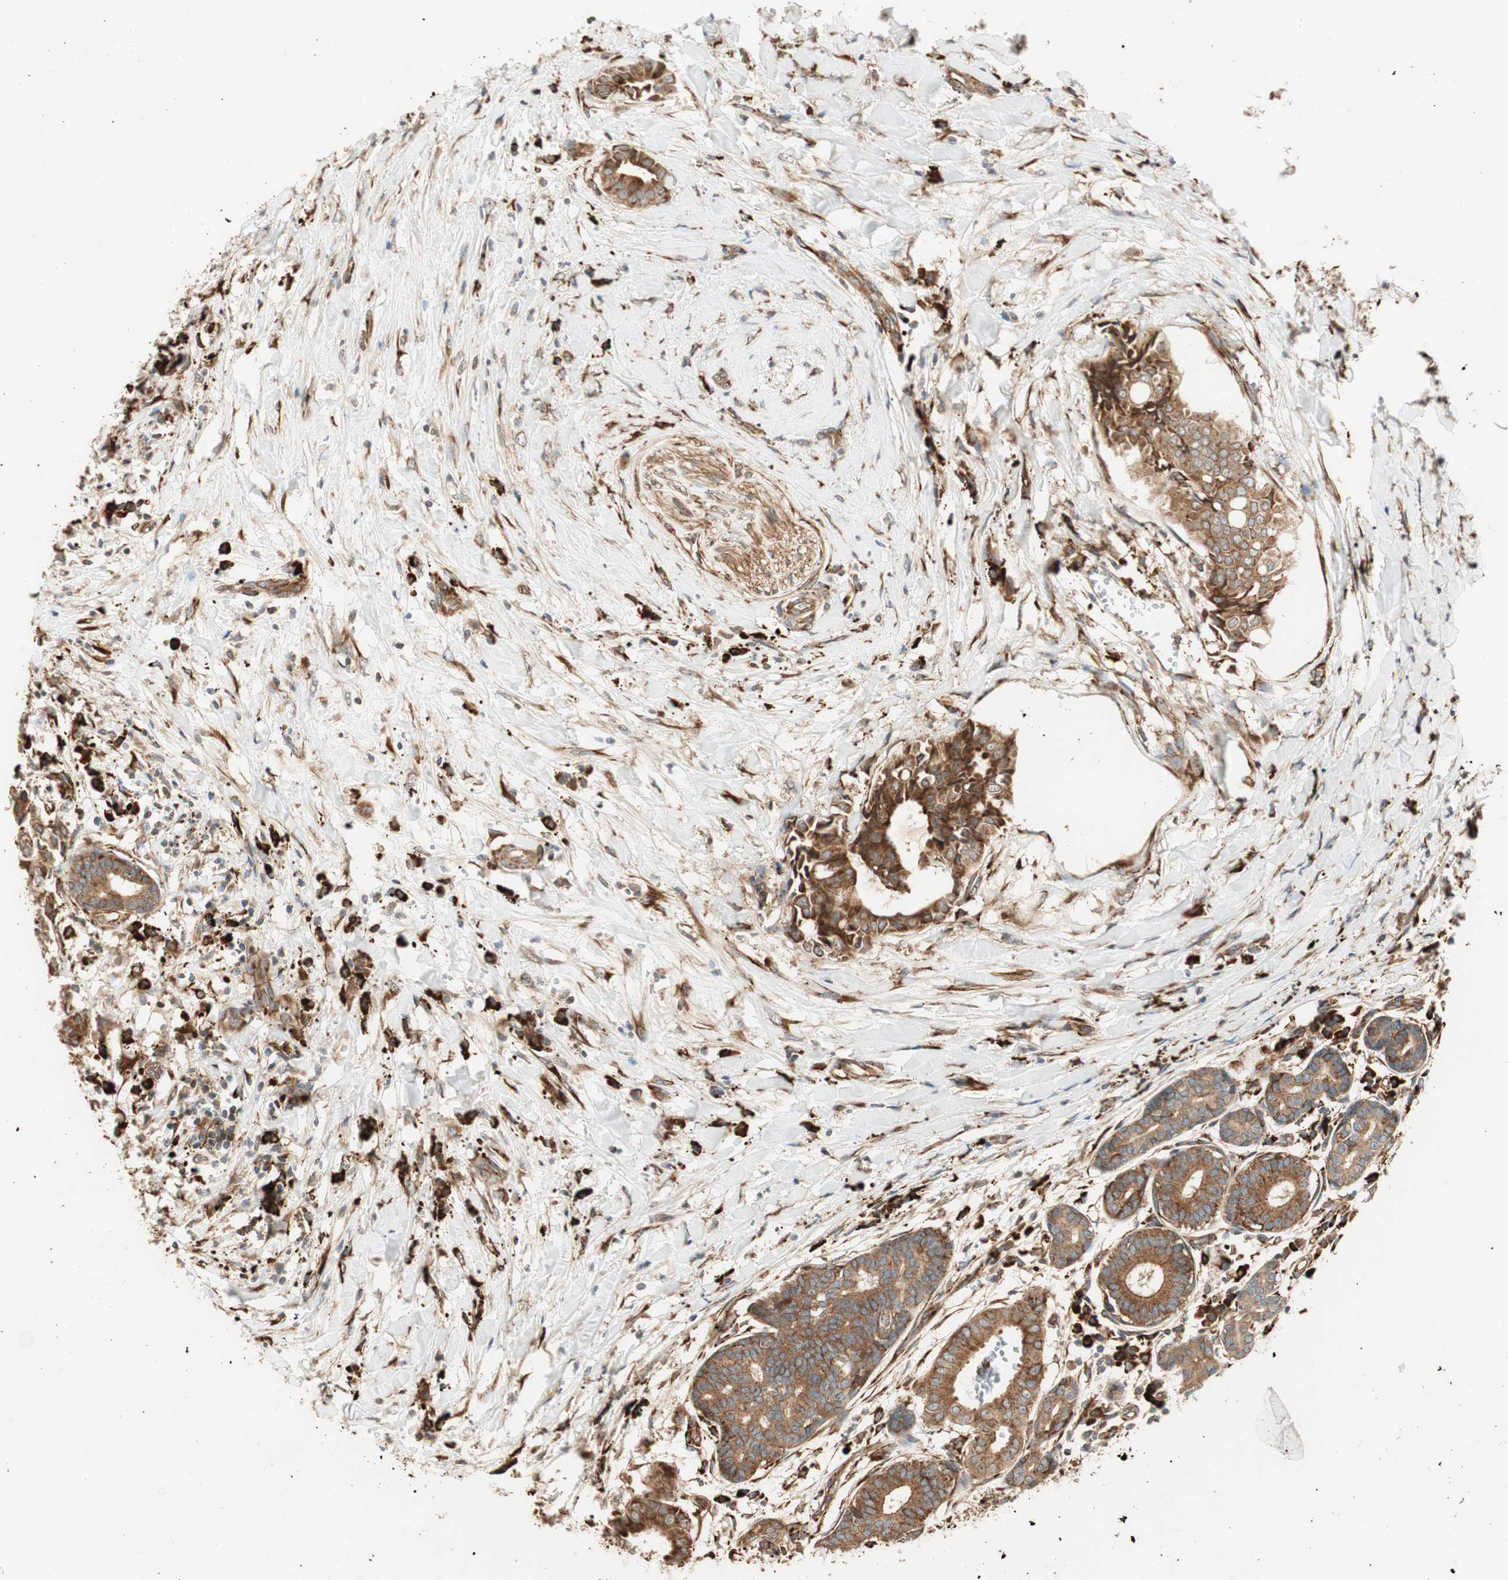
{"staining": {"intensity": "moderate", "quantity": ">75%", "location": "cytoplasmic/membranous"}, "tissue": "head and neck cancer", "cell_type": "Tumor cells", "image_type": "cancer", "snomed": [{"axis": "morphology", "description": "Adenocarcinoma, NOS"}, {"axis": "topography", "description": "Salivary gland"}, {"axis": "topography", "description": "Head-Neck"}], "caption": "Head and neck cancer (adenocarcinoma) tissue displays moderate cytoplasmic/membranous staining in approximately >75% of tumor cells", "gene": "P4HA1", "patient": {"sex": "female", "age": 59}}